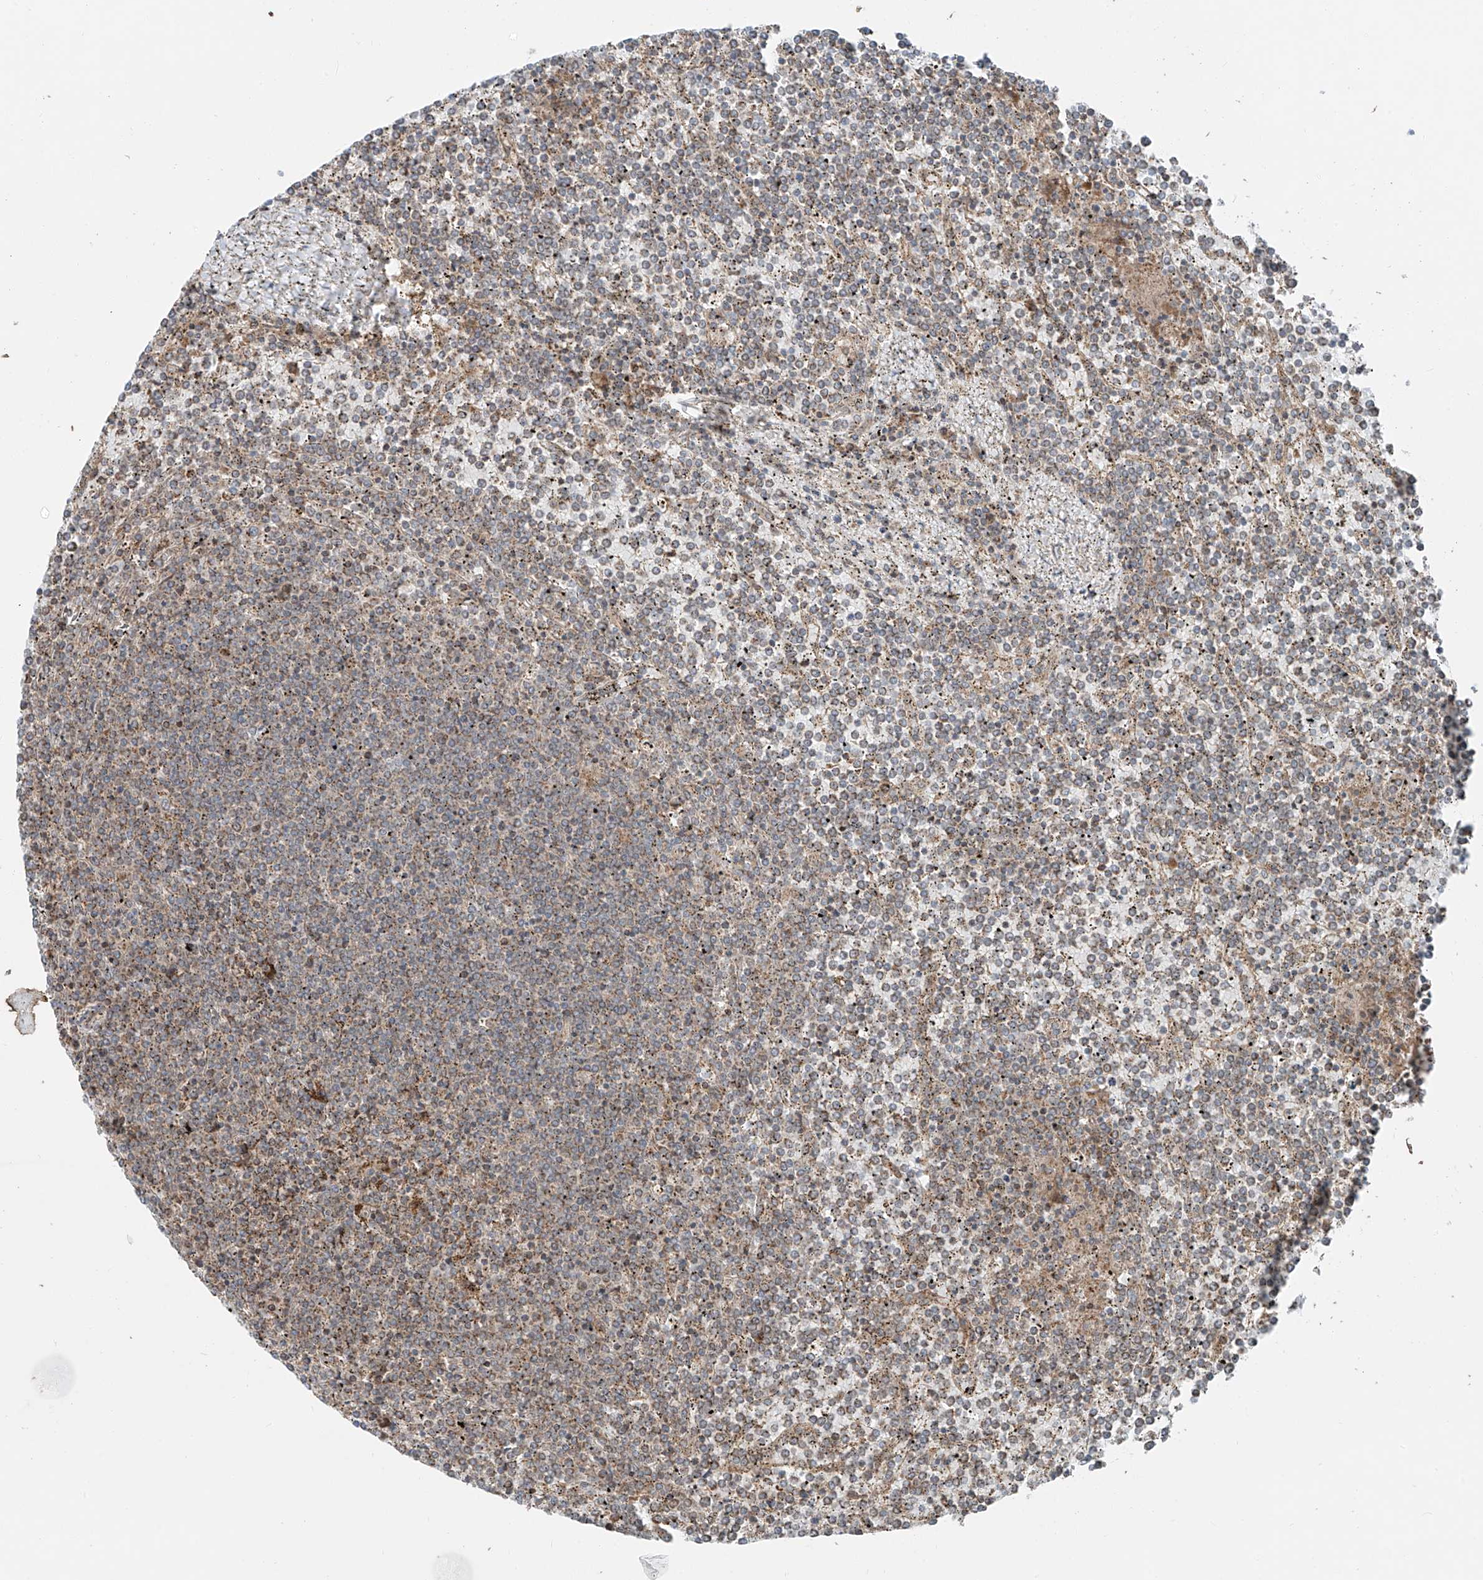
{"staining": {"intensity": "weak", "quantity": "25%-75%", "location": "cytoplasmic/membranous"}, "tissue": "lymphoma", "cell_type": "Tumor cells", "image_type": "cancer", "snomed": [{"axis": "morphology", "description": "Malignant lymphoma, non-Hodgkin's type, Low grade"}, {"axis": "topography", "description": "Spleen"}], "caption": "Low-grade malignant lymphoma, non-Hodgkin's type stained for a protein reveals weak cytoplasmic/membranous positivity in tumor cells.", "gene": "CEP162", "patient": {"sex": "female", "age": 19}}